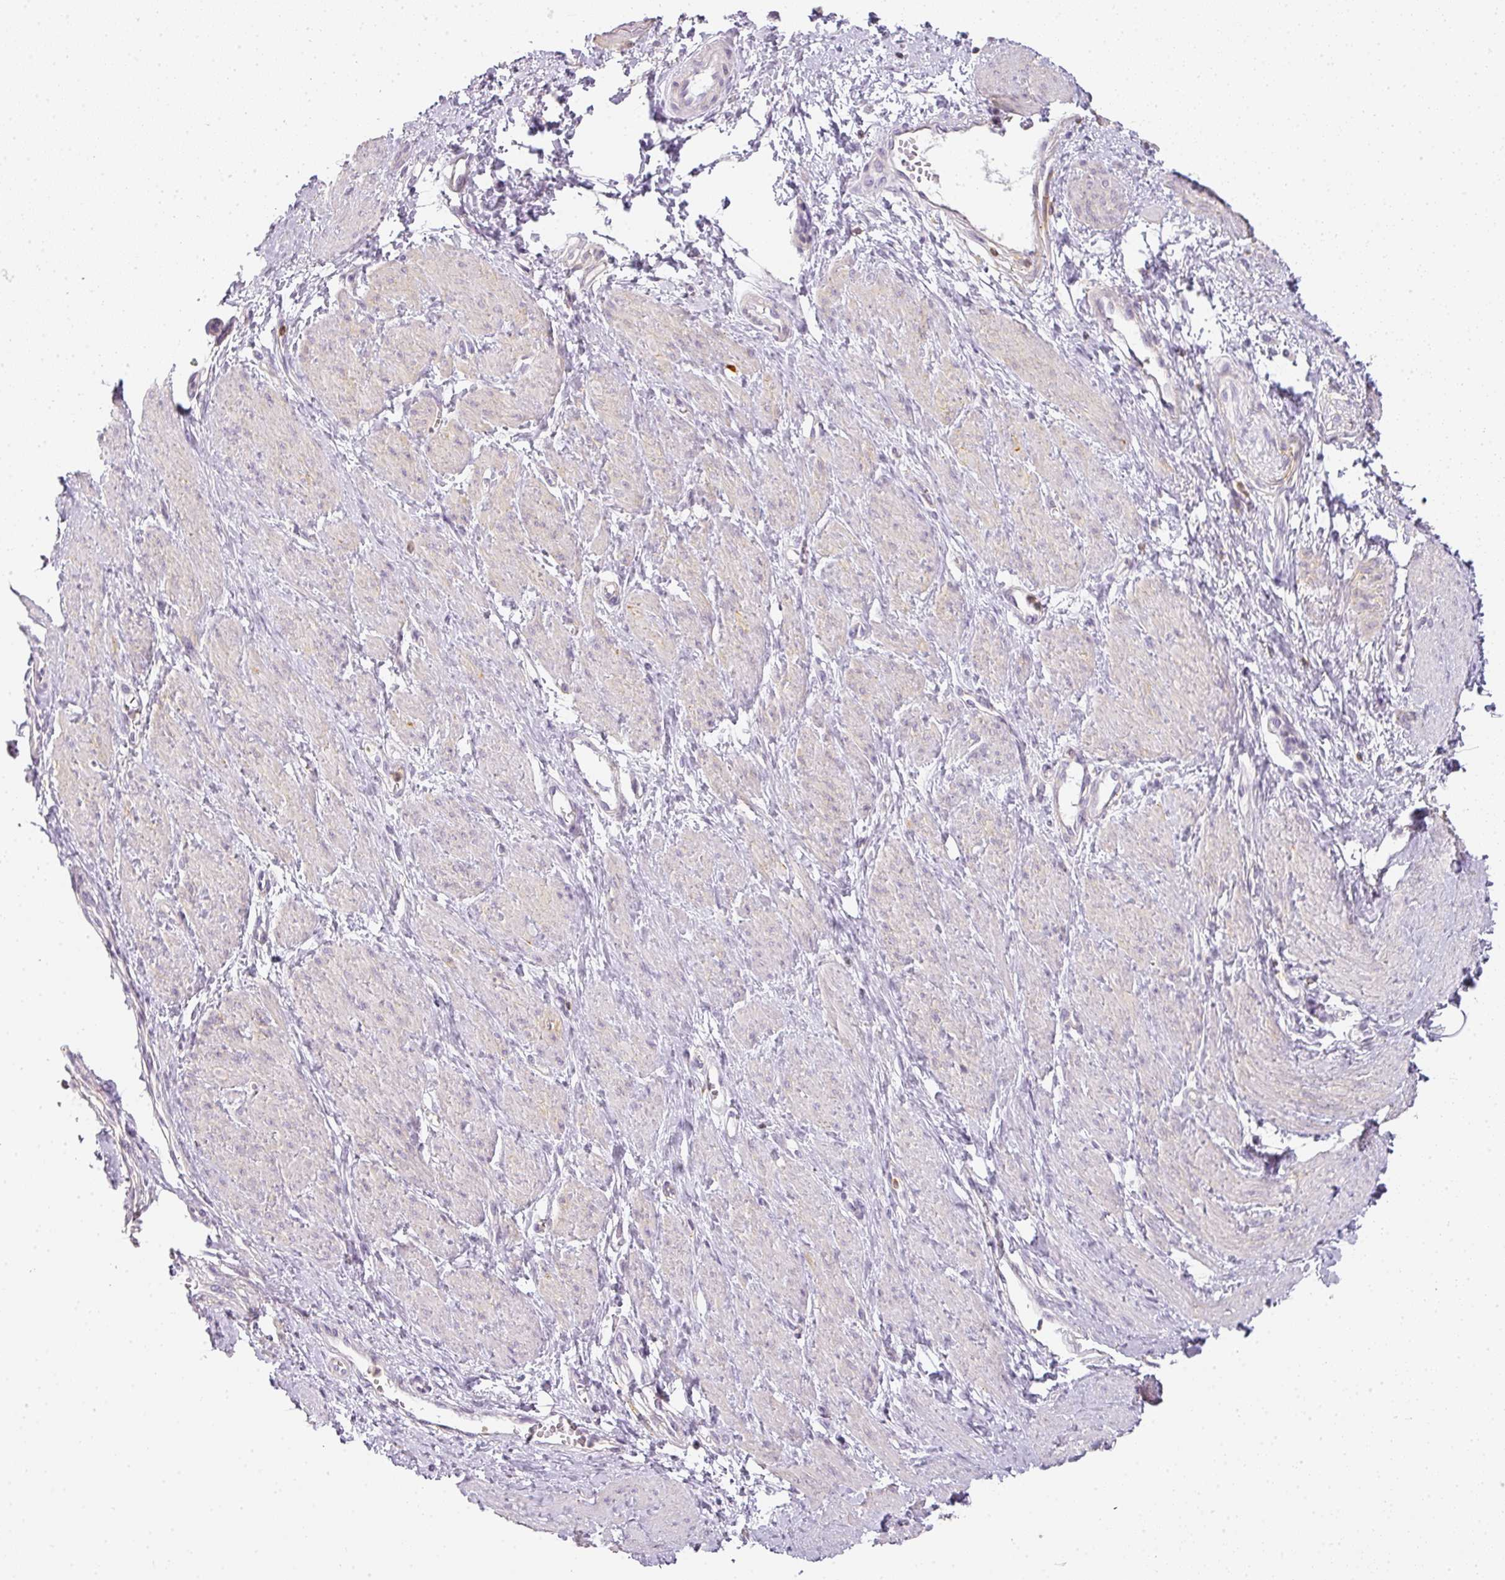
{"staining": {"intensity": "moderate", "quantity": "25%-75%", "location": "cytoplasmic/membranous"}, "tissue": "smooth muscle", "cell_type": "Smooth muscle cells", "image_type": "normal", "snomed": [{"axis": "morphology", "description": "Normal tissue, NOS"}, {"axis": "topography", "description": "Smooth muscle"}, {"axis": "topography", "description": "Uterus"}], "caption": "High-power microscopy captured an immunohistochemistry histopathology image of unremarkable smooth muscle, revealing moderate cytoplasmic/membranous staining in approximately 25%-75% of smooth muscle cells. Using DAB (brown) and hematoxylin (blue) stains, captured at high magnification using brightfield microscopy.", "gene": "TMEM42", "patient": {"sex": "female", "age": 39}}